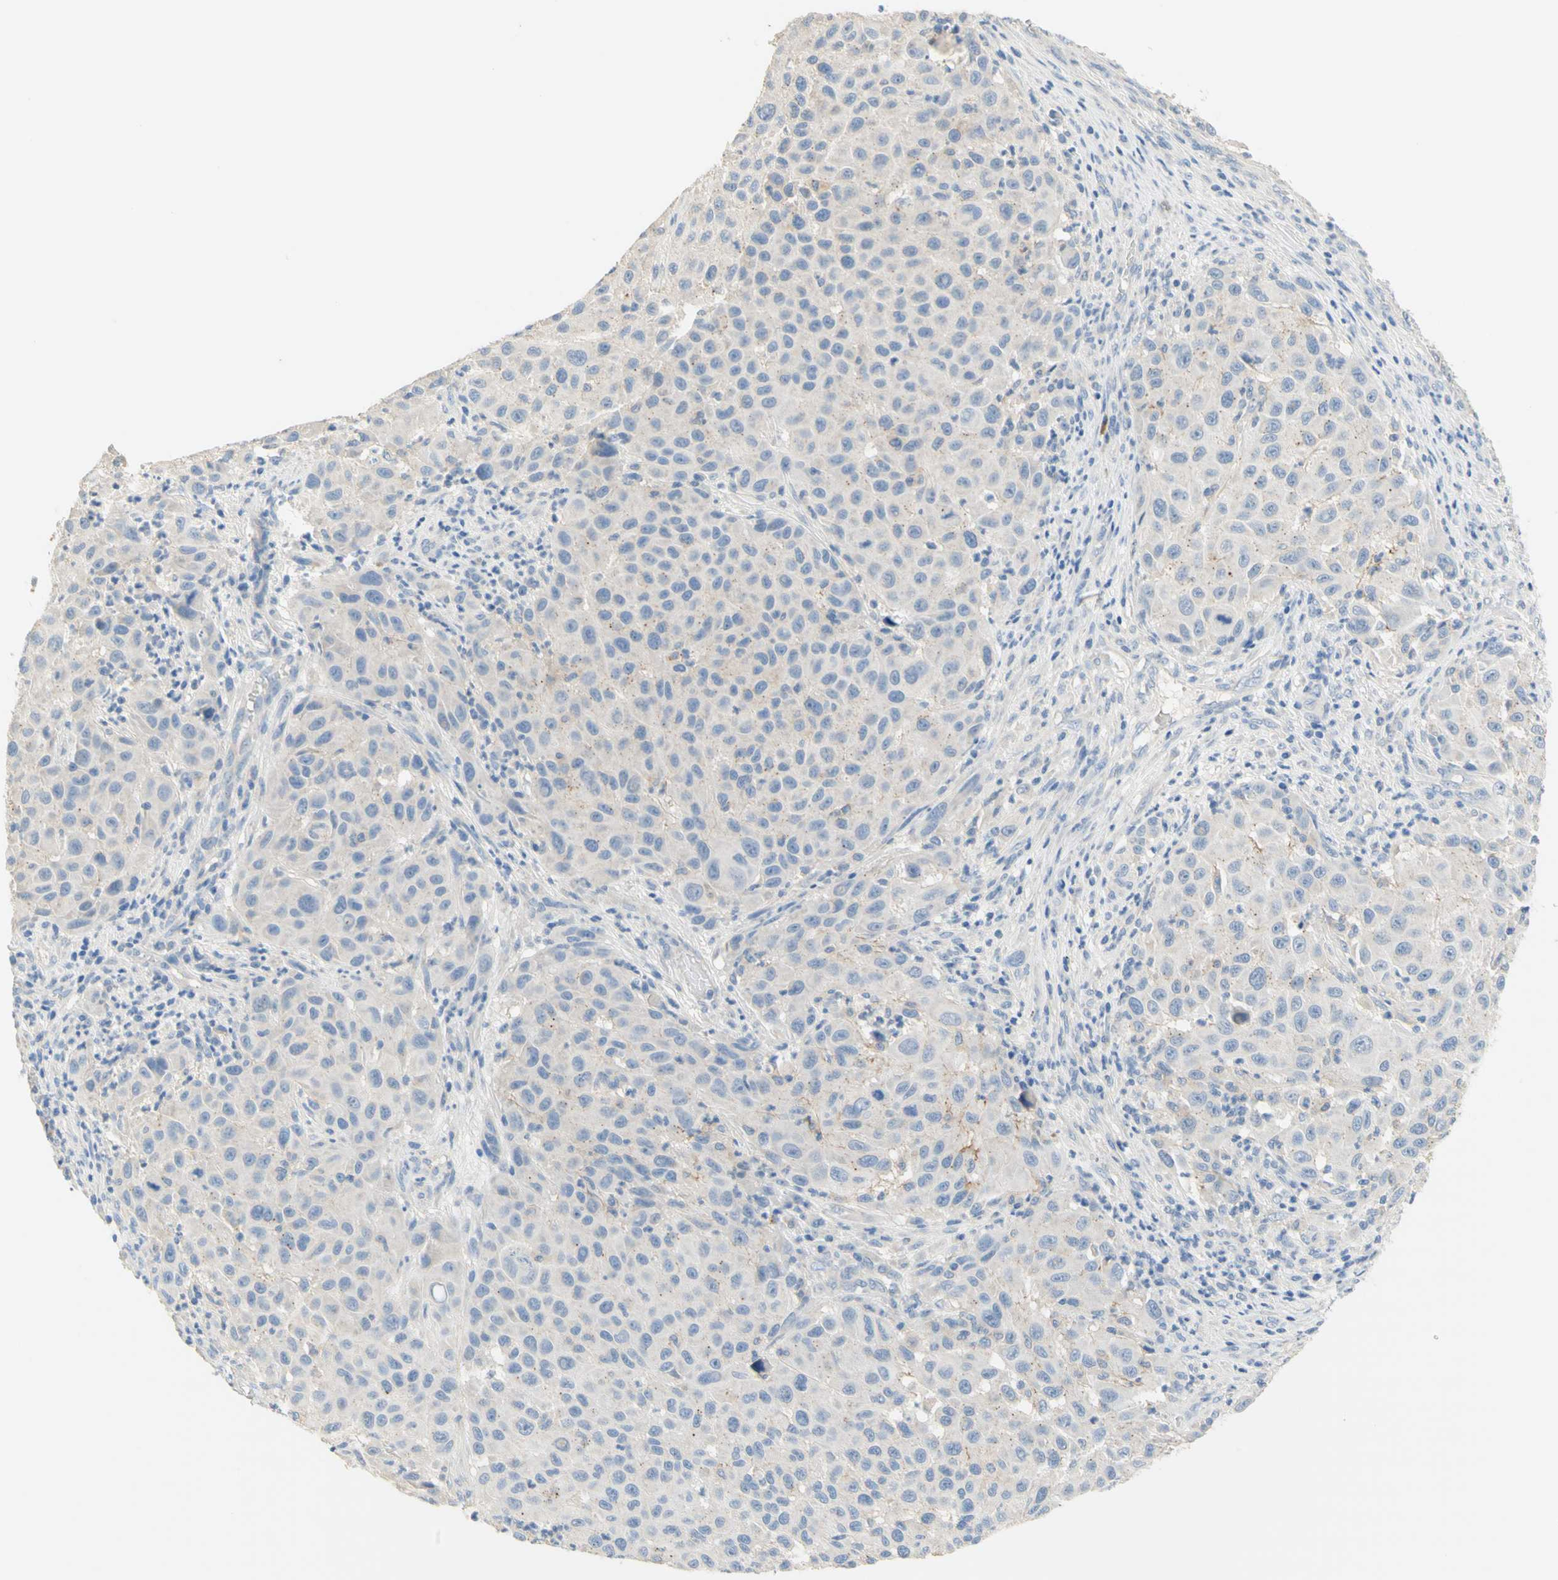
{"staining": {"intensity": "negative", "quantity": "none", "location": "none"}, "tissue": "melanoma", "cell_type": "Tumor cells", "image_type": "cancer", "snomed": [{"axis": "morphology", "description": "Malignant melanoma, Metastatic site"}, {"axis": "topography", "description": "Lymph node"}], "caption": "This is an immunohistochemistry photomicrograph of human melanoma. There is no positivity in tumor cells.", "gene": "NECTIN4", "patient": {"sex": "male", "age": 61}}